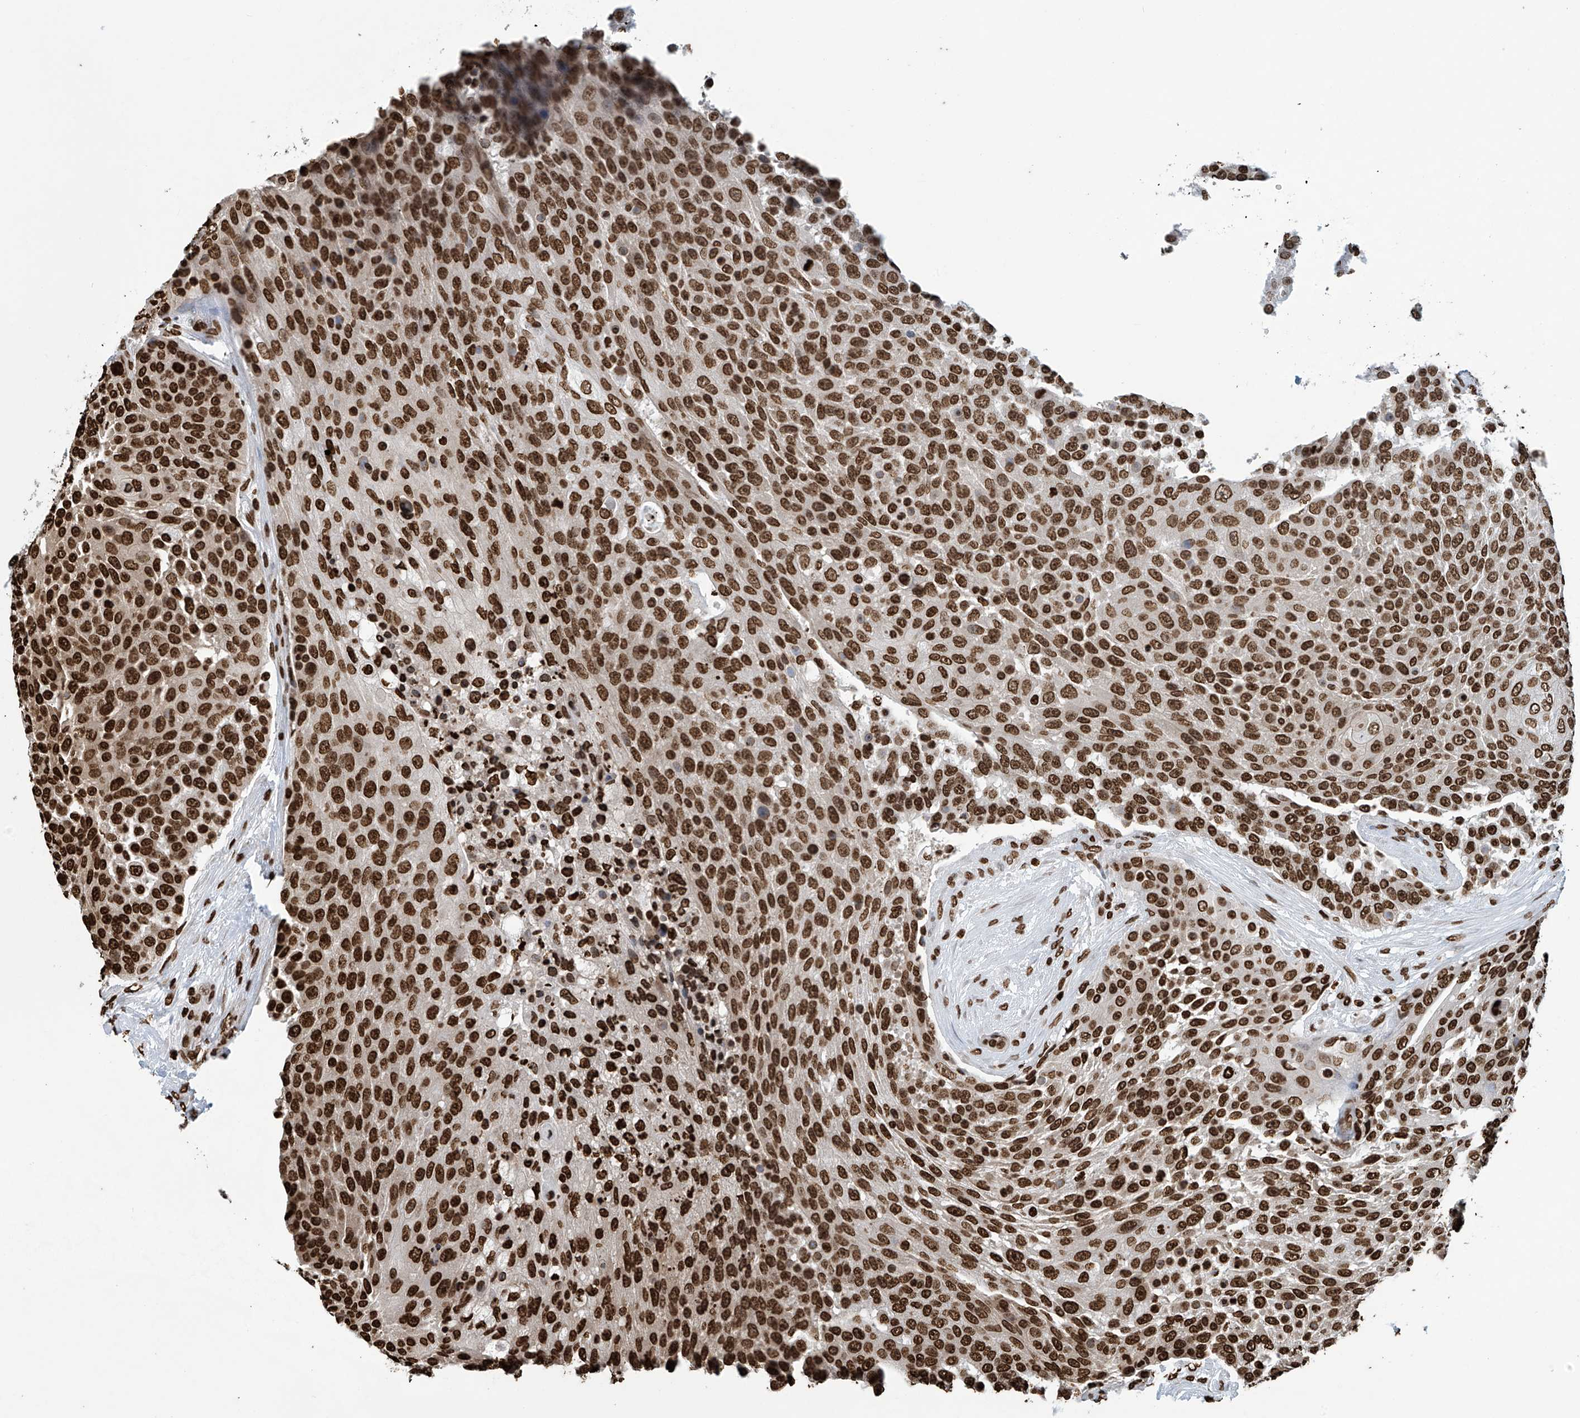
{"staining": {"intensity": "strong", "quantity": ">75%", "location": "nuclear"}, "tissue": "urothelial cancer", "cell_type": "Tumor cells", "image_type": "cancer", "snomed": [{"axis": "morphology", "description": "Urothelial carcinoma, High grade"}, {"axis": "topography", "description": "Urinary bladder"}], "caption": "Immunohistochemical staining of human urothelial cancer shows strong nuclear protein staining in approximately >75% of tumor cells. (Stains: DAB (3,3'-diaminobenzidine) in brown, nuclei in blue, Microscopy: brightfield microscopy at high magnification).", "gene": "DPPA2", "patient": {"sex": "female", "age": 63}}